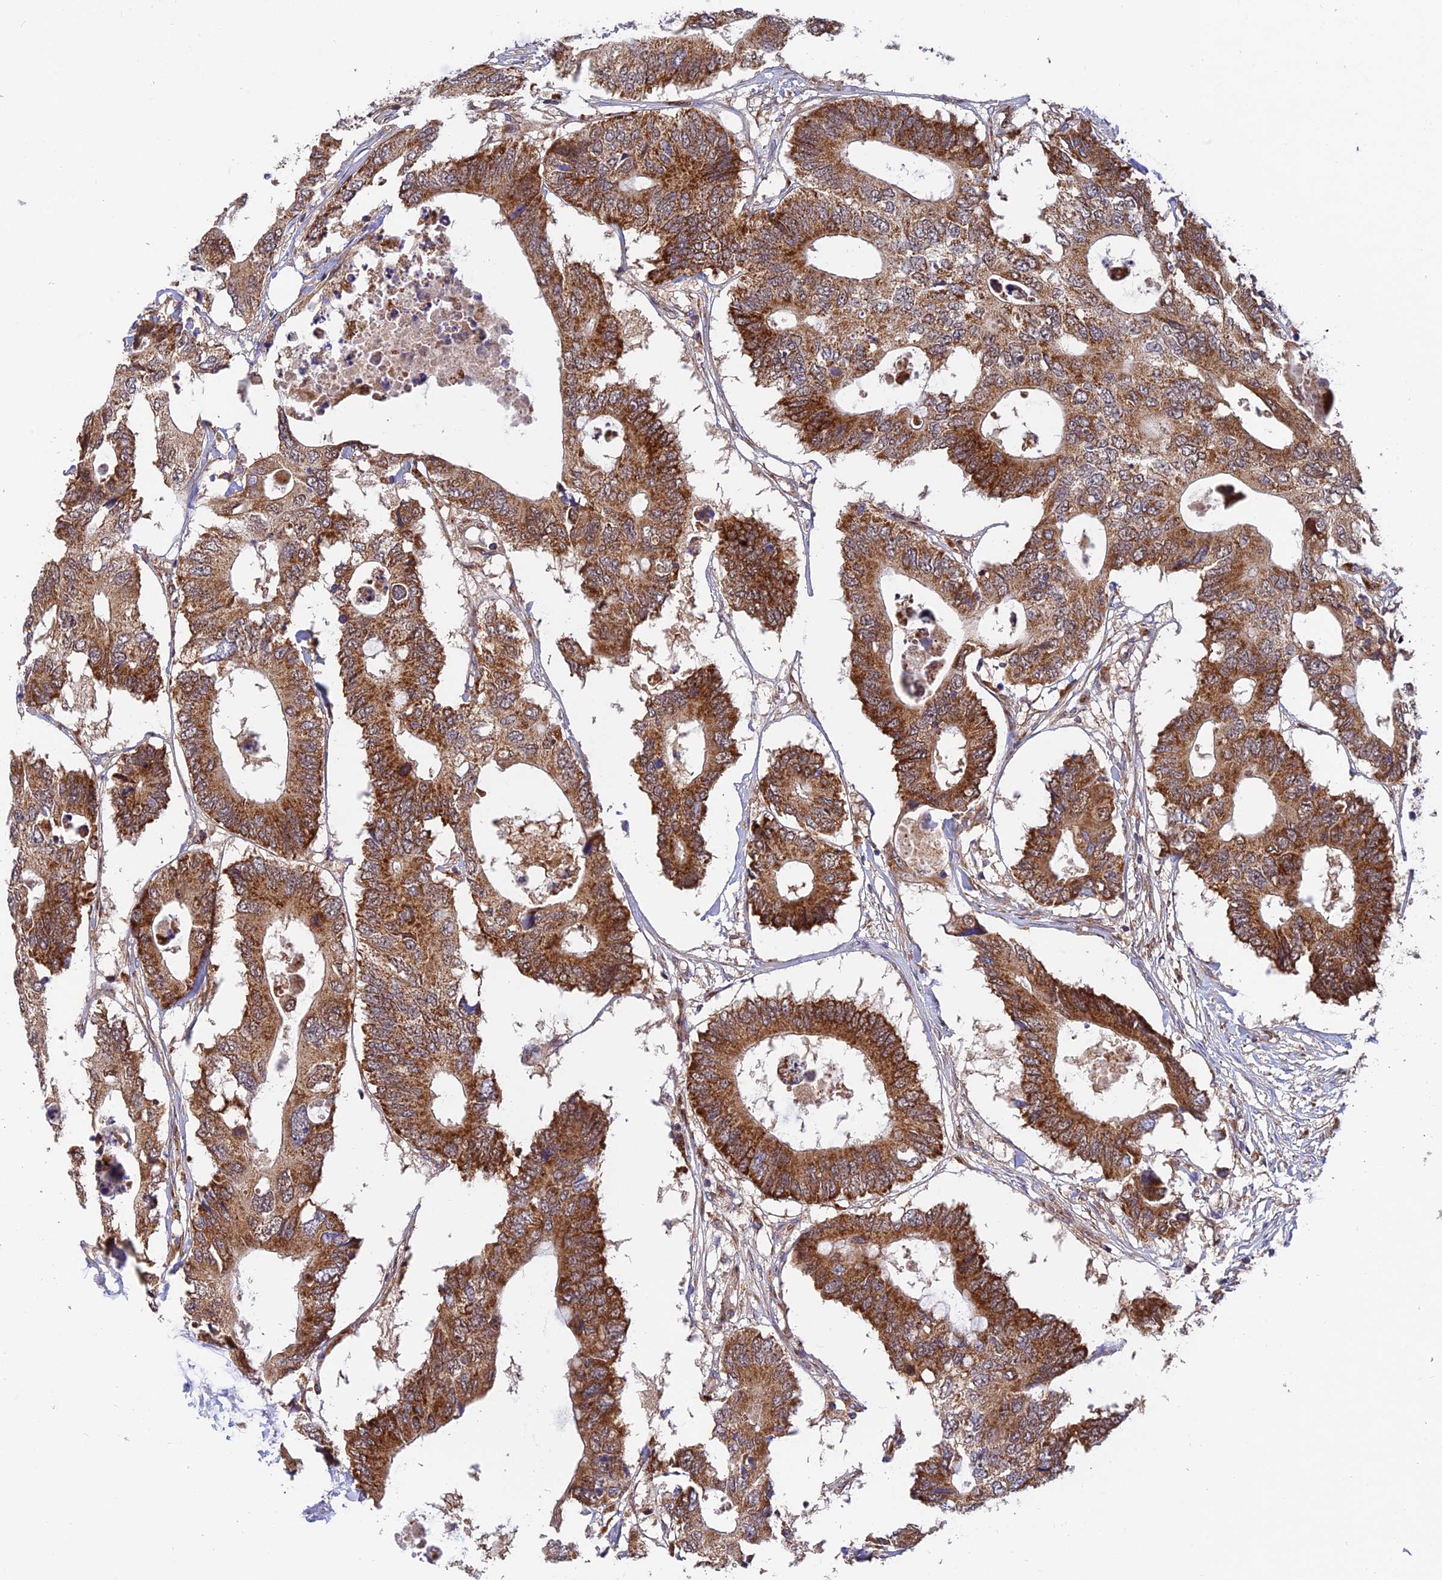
{"staining": {"intensity": "strong", "quantity": ">75%", "location": "cytoplasmic/membranous"}, "tissue": "colorectal cancer", "cell_type": "Tumor cells", "image_type": "cancer", "snomed": [{"axis": "morphology", "description": "Adenocarcinoma, NOS"}, {"axis": "topography", "description": "Colon"}], "caption": "High-power microscopy captured an IHC photomicrograph of adenocarcinoma (colorectal), revealing strong cytoplasmic/membranous expression in approximately >75% of tumor cells.", "gene": "PODNL1", "patient": {"sex": "male", "age": 71}}